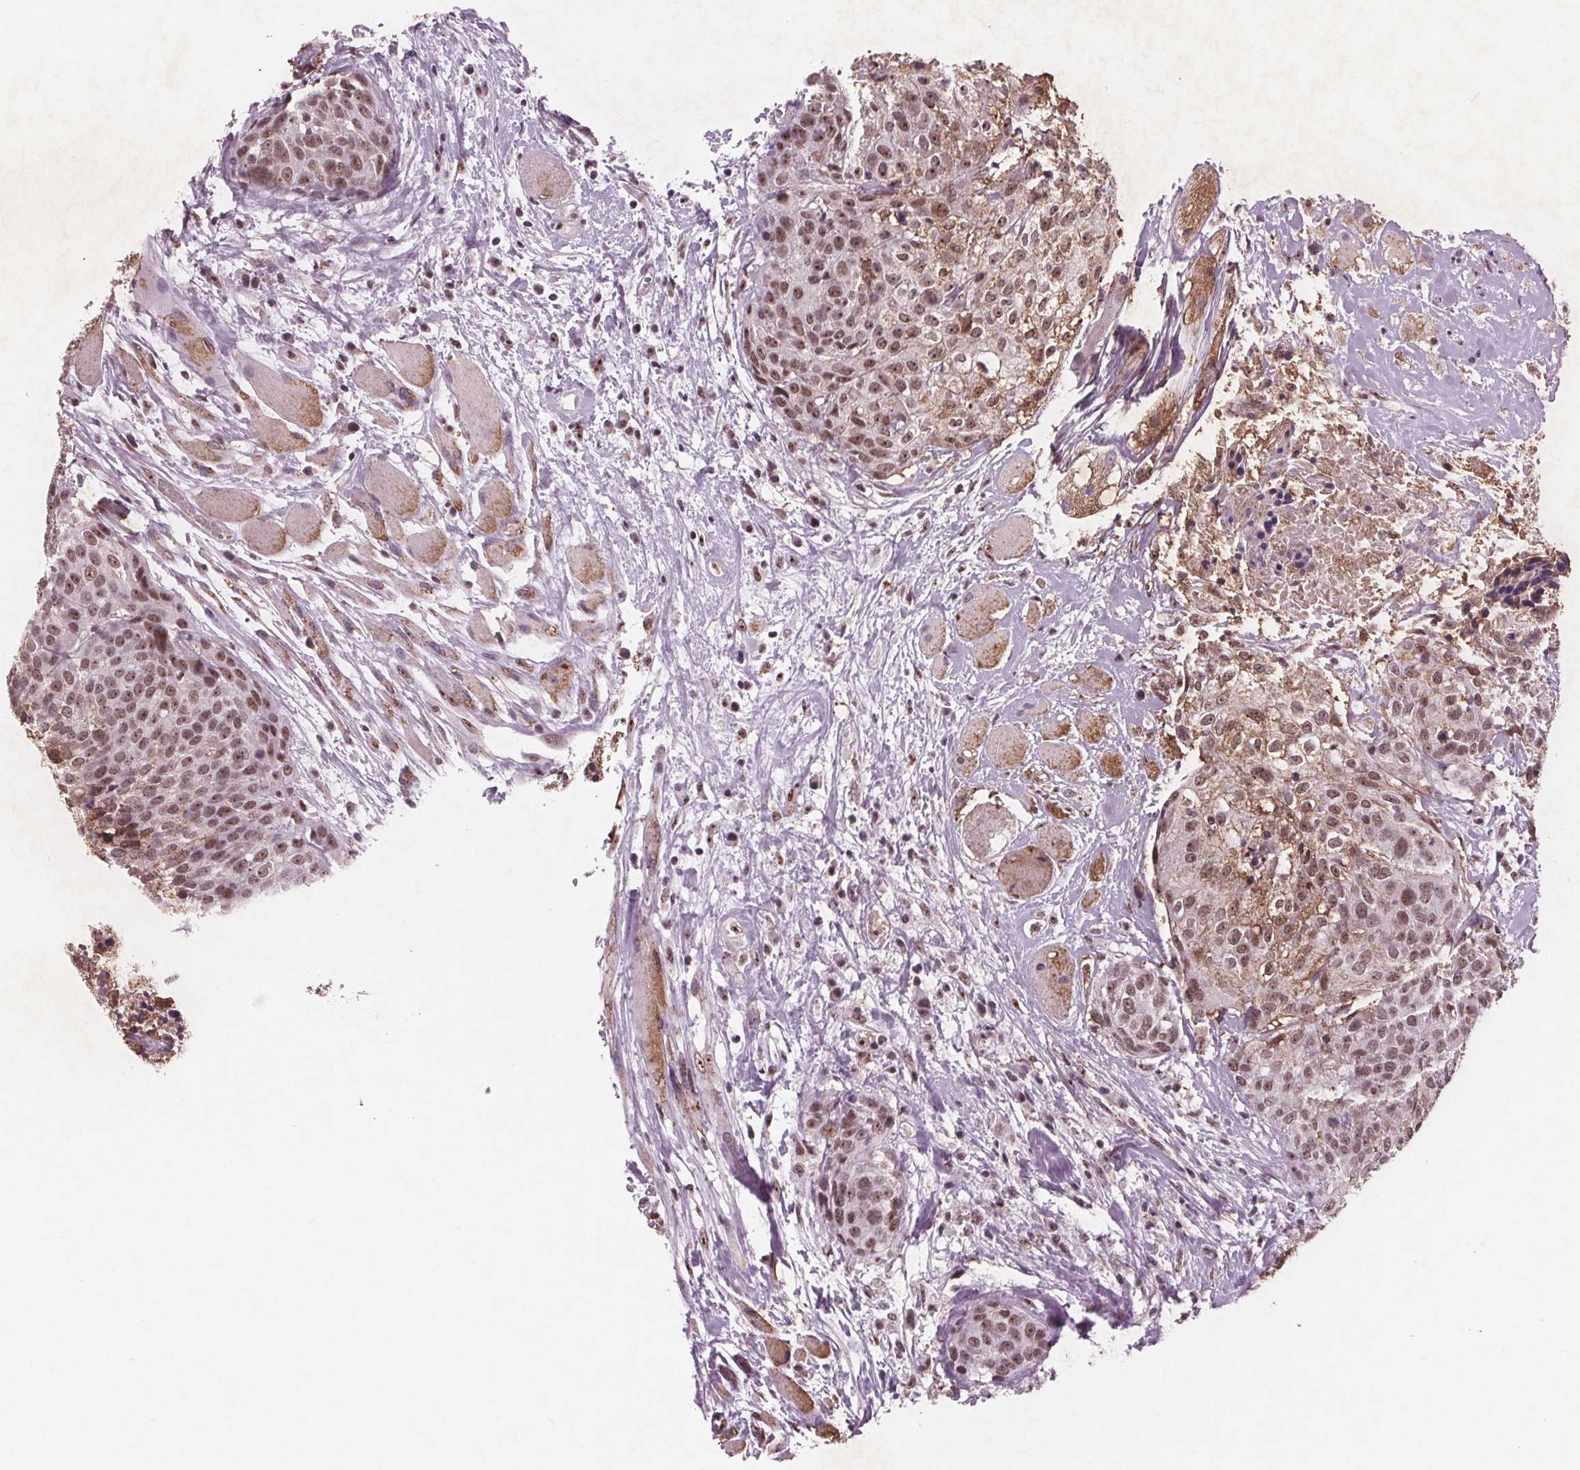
{"staining": {"intensity": "moderate", "quantity": ">75%", "location": "nuclear"}, "tissue": "head and neck cancer", "cell_type": "Tumor cells", "image_type": "cancer", "snomed": [{"axis": "morphology", "description": "Squamous cell carcinoma, NOS"}, {"axis": "topography", "description": "Oral tissue"}, {"axis": "topography", "description": "Head-Neck"}], "caption": "IHC (DAB) staining of human head and neck cancer reveals moderate nuclear protein expression in about >75% of tumor cells.", "gene": "RPS6KA2", "patient": {"sex": "male", "age": 64}}